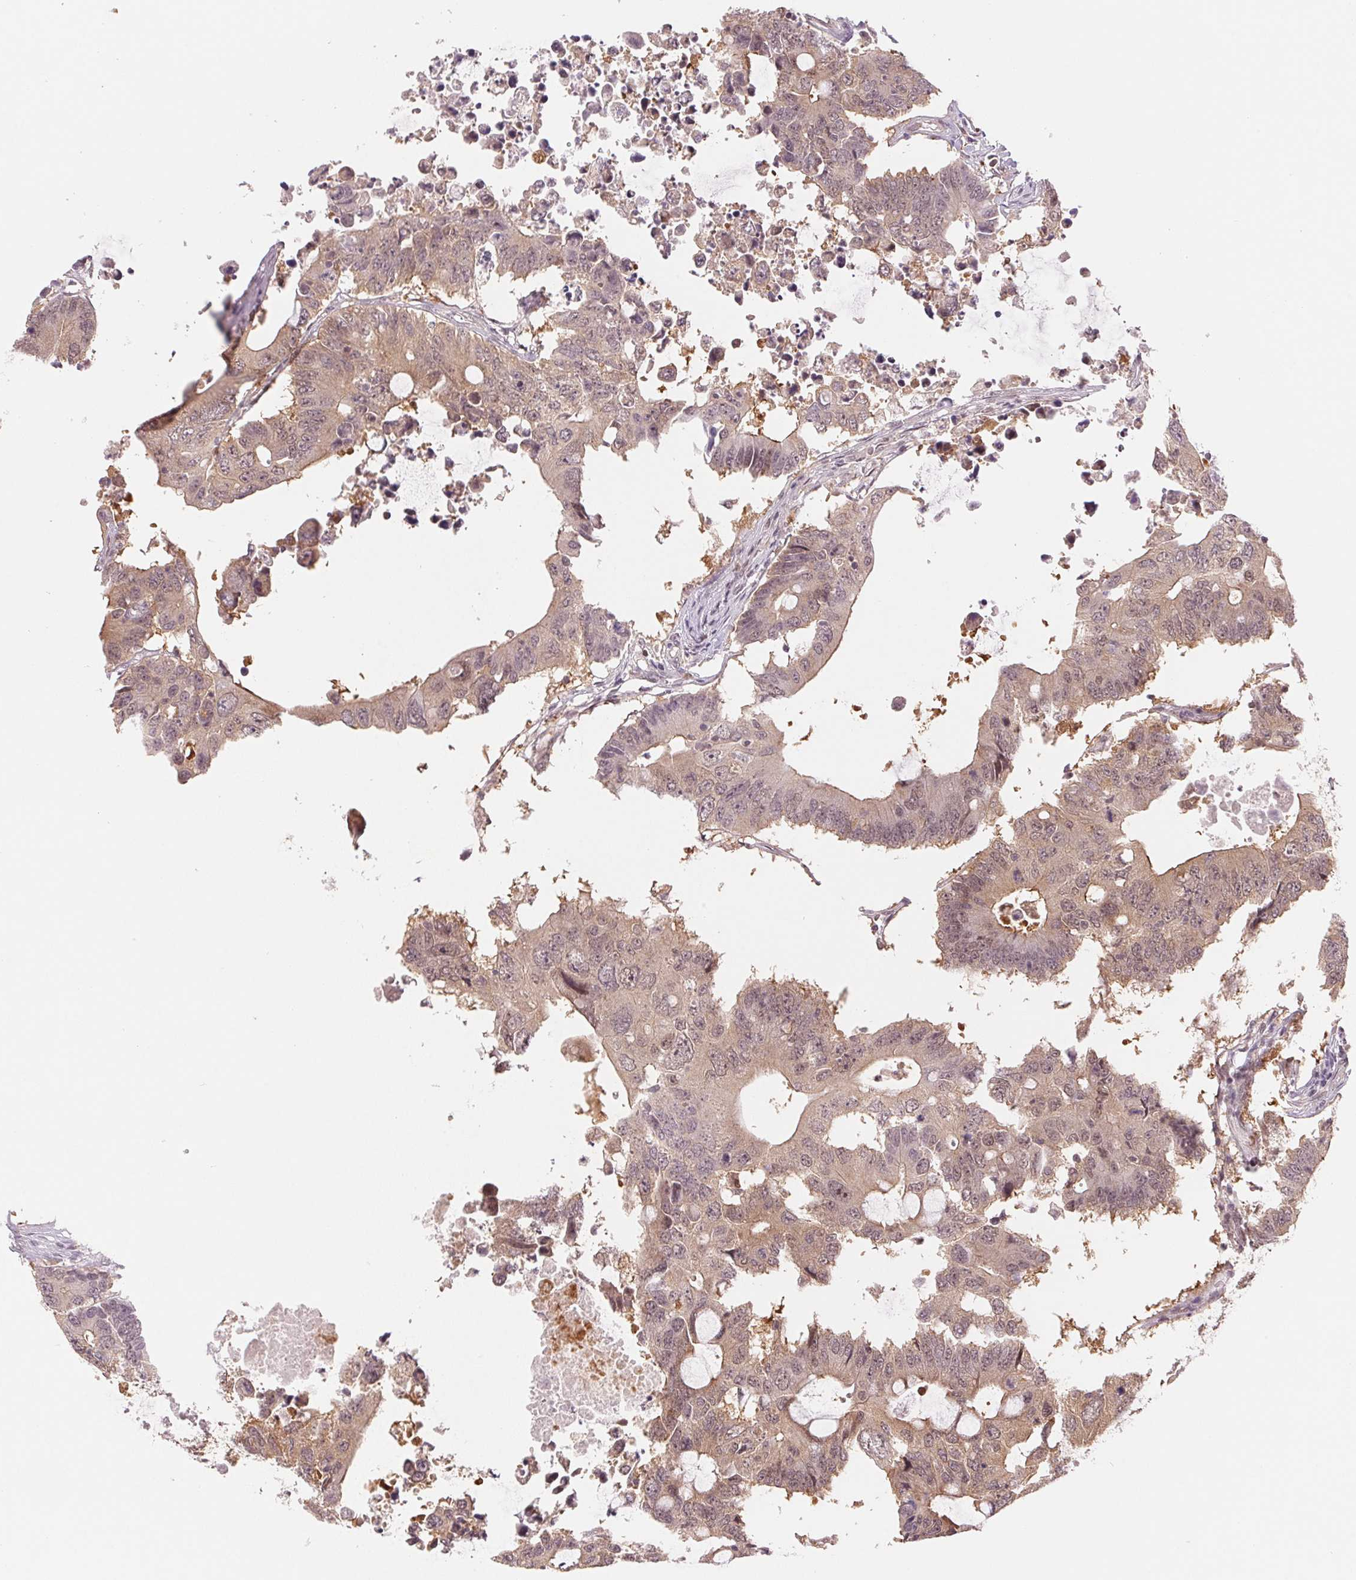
{"staining": {"intensity": "weak", "quantity": "25%-75%", "location": "cytoplasmic/membranous,nuclear"}, "tissue": "colorectal cancer", "cell_type": "Tumor cells", "image_type": "cancer", "snomed": [{"axis": "morphology", "description": "Adenocarcinoma, NOS"}, {"axis": "topography", "description": "Colon"}], "caption": "Protein staining shows weak cytoplasmic/membranous and nuclear expression in about 25%-75% of tumor cells in colorectal adenocarcinoma. The staining was performed using DAB to visualize the protein expression in brown, while the nuclei were stained in blue with hematoxylin (Magnification: 20x).", "gene": "DNAJB6", "patient": {"sex": "male", "age": 71}}